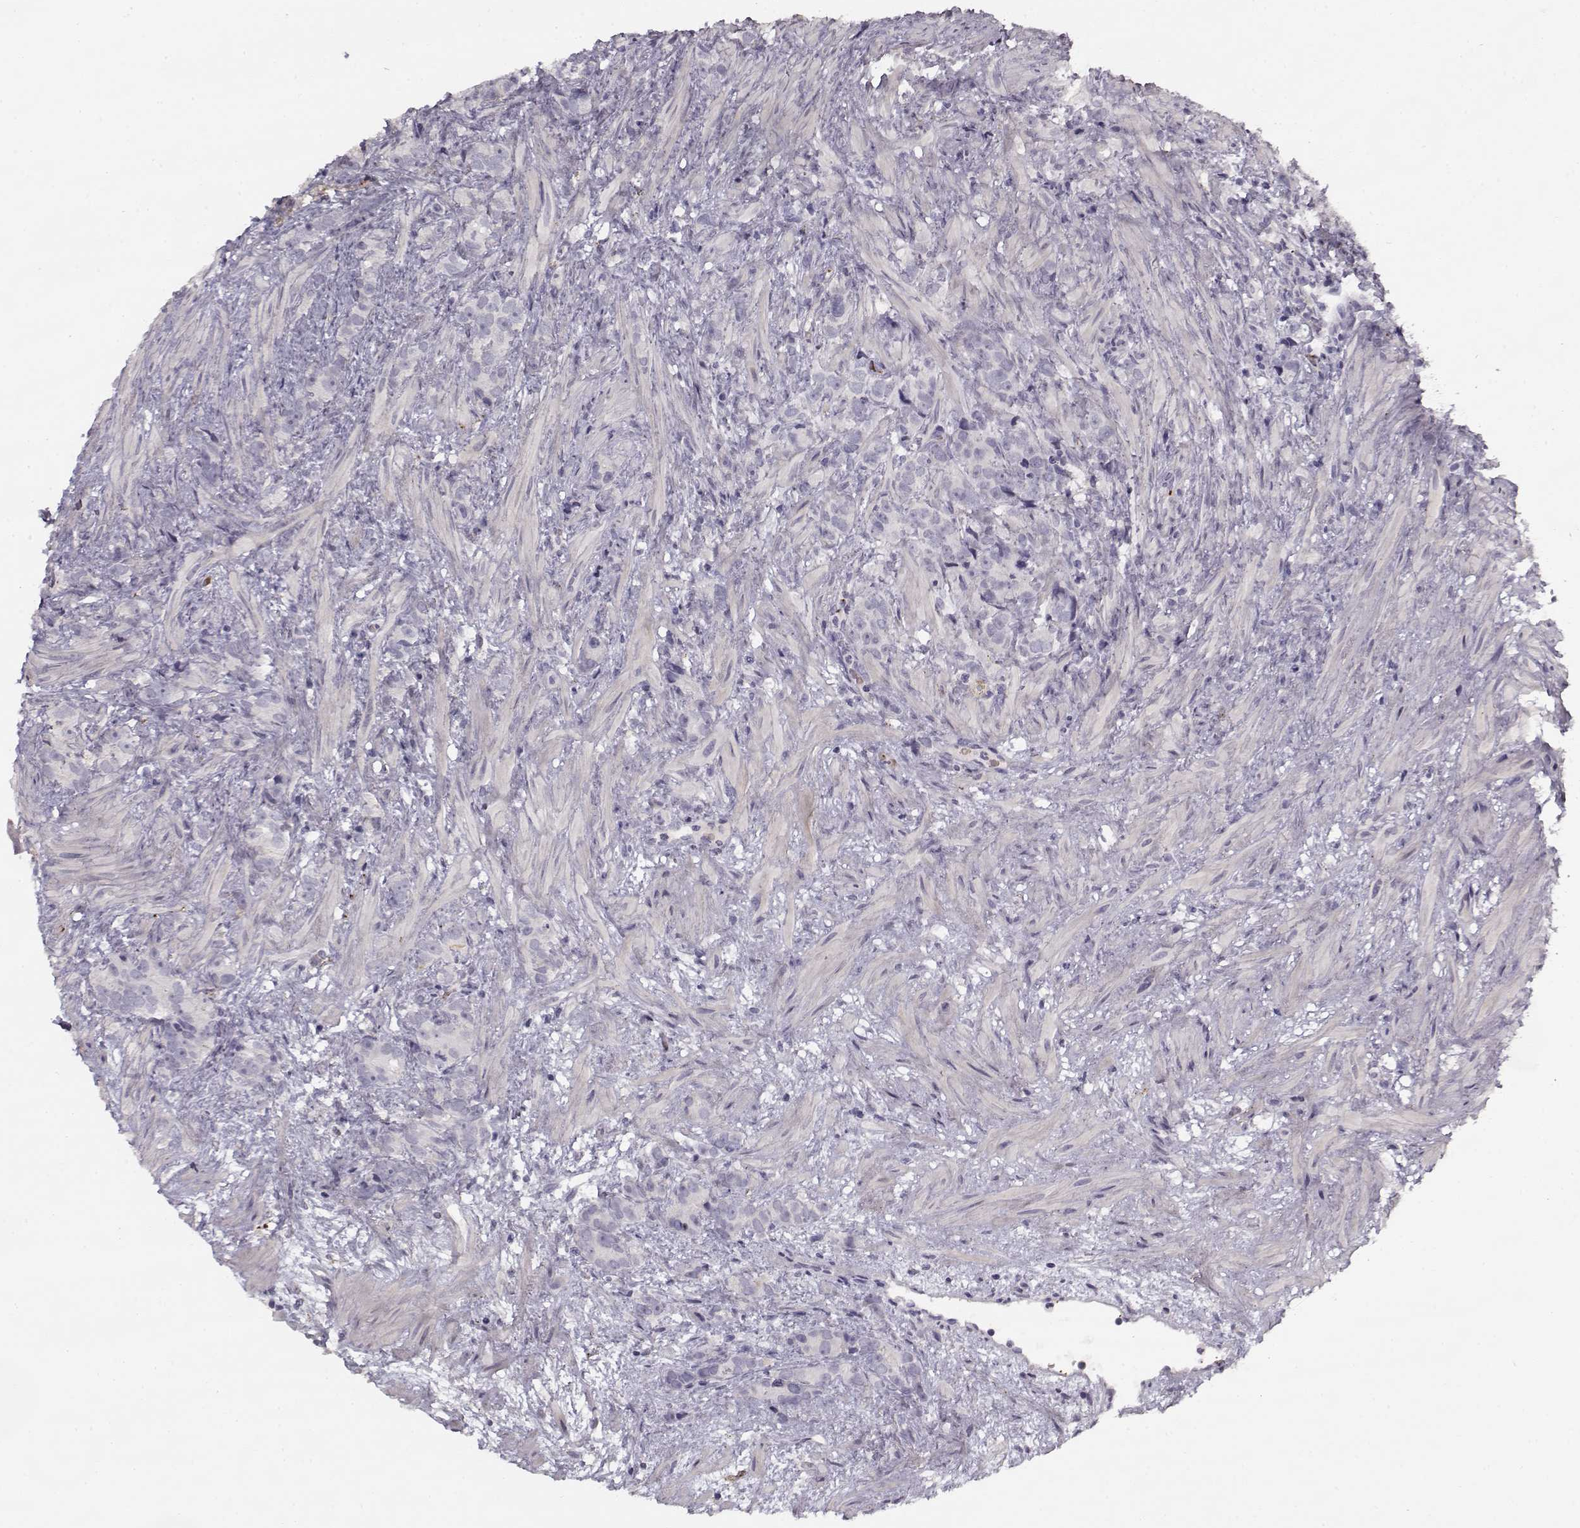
{"staining": {"intensity": "negative", "quantity": "none", "location": "none"}, "tissue": "prostate cancer", "cell_type": "Tumor cells", "image_type": "cancer", "snomed": [{"axis": "morphology", "description": "Adenocarcinoma, High grade"}, {"axis": "topography", "description": "Prostate"}], "caption": "Prostate cancer (high-grade adenocarcinoma) was stained to show a protein in brown. There is no significant positivity in tumor cells. (DAB immunohistochemistry (IHC) with hematoxylin counter stain).", "gene": "SNCA", "patient": {"sex": "male", "age": 90}}